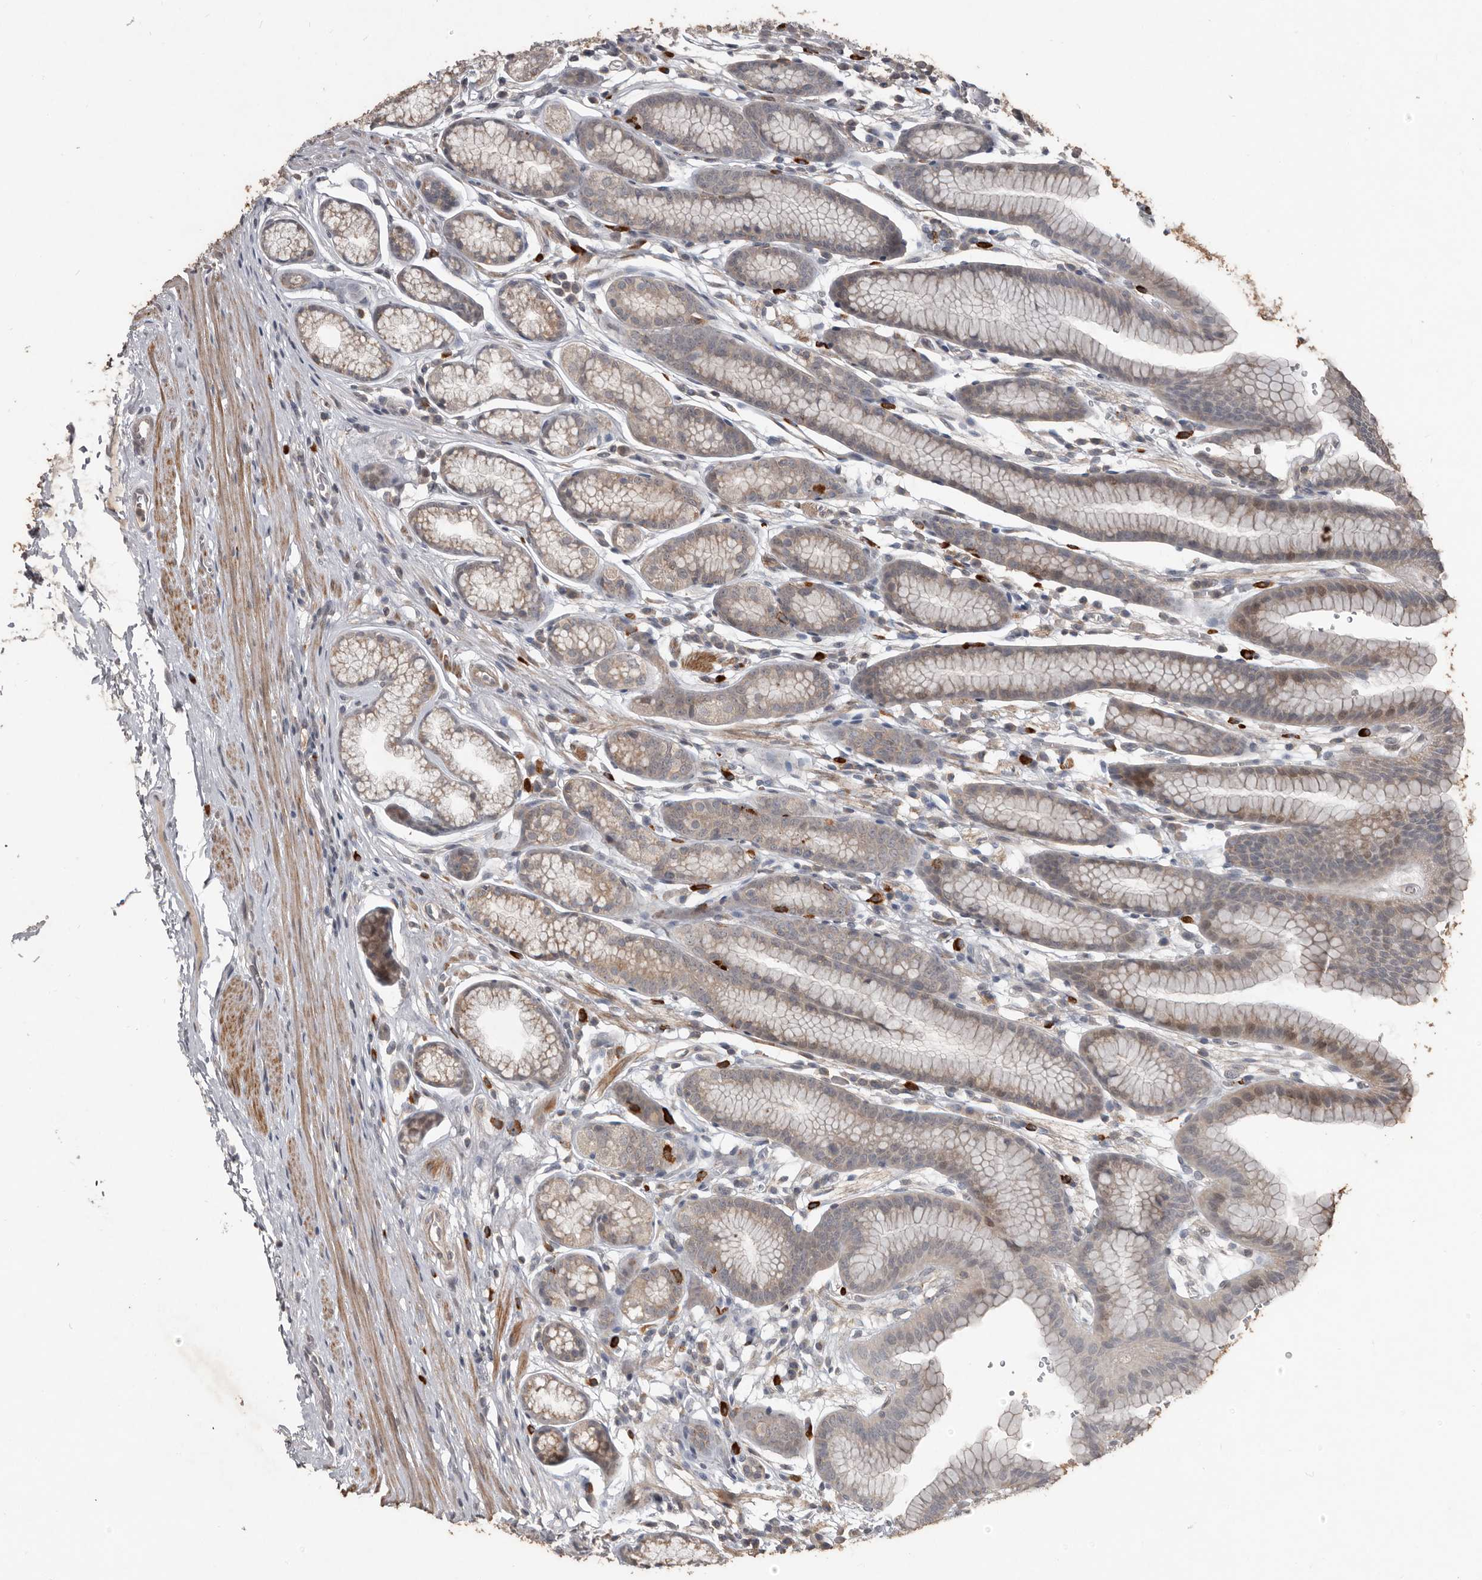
{"staining": {"intensity": "weak", "quantity": "25%-75%", "location": "cytoplasmic/membranous"}, "tissue": "stomach", "cell_type": "Glandular cells", "image_type": "normal", "snomed": [{"axis": "morphology", "description": "Normal tissue, NOS"}, {"axis": "topography", "description": "Stomach"}], "caption": "A histopathology image of human stomach stained for a protein demonstrates weak cytoplasmic/membranous brown staining in glandular cells.", "gene": "BAMBI", "patient": {"sex": "male", "age": 42}}